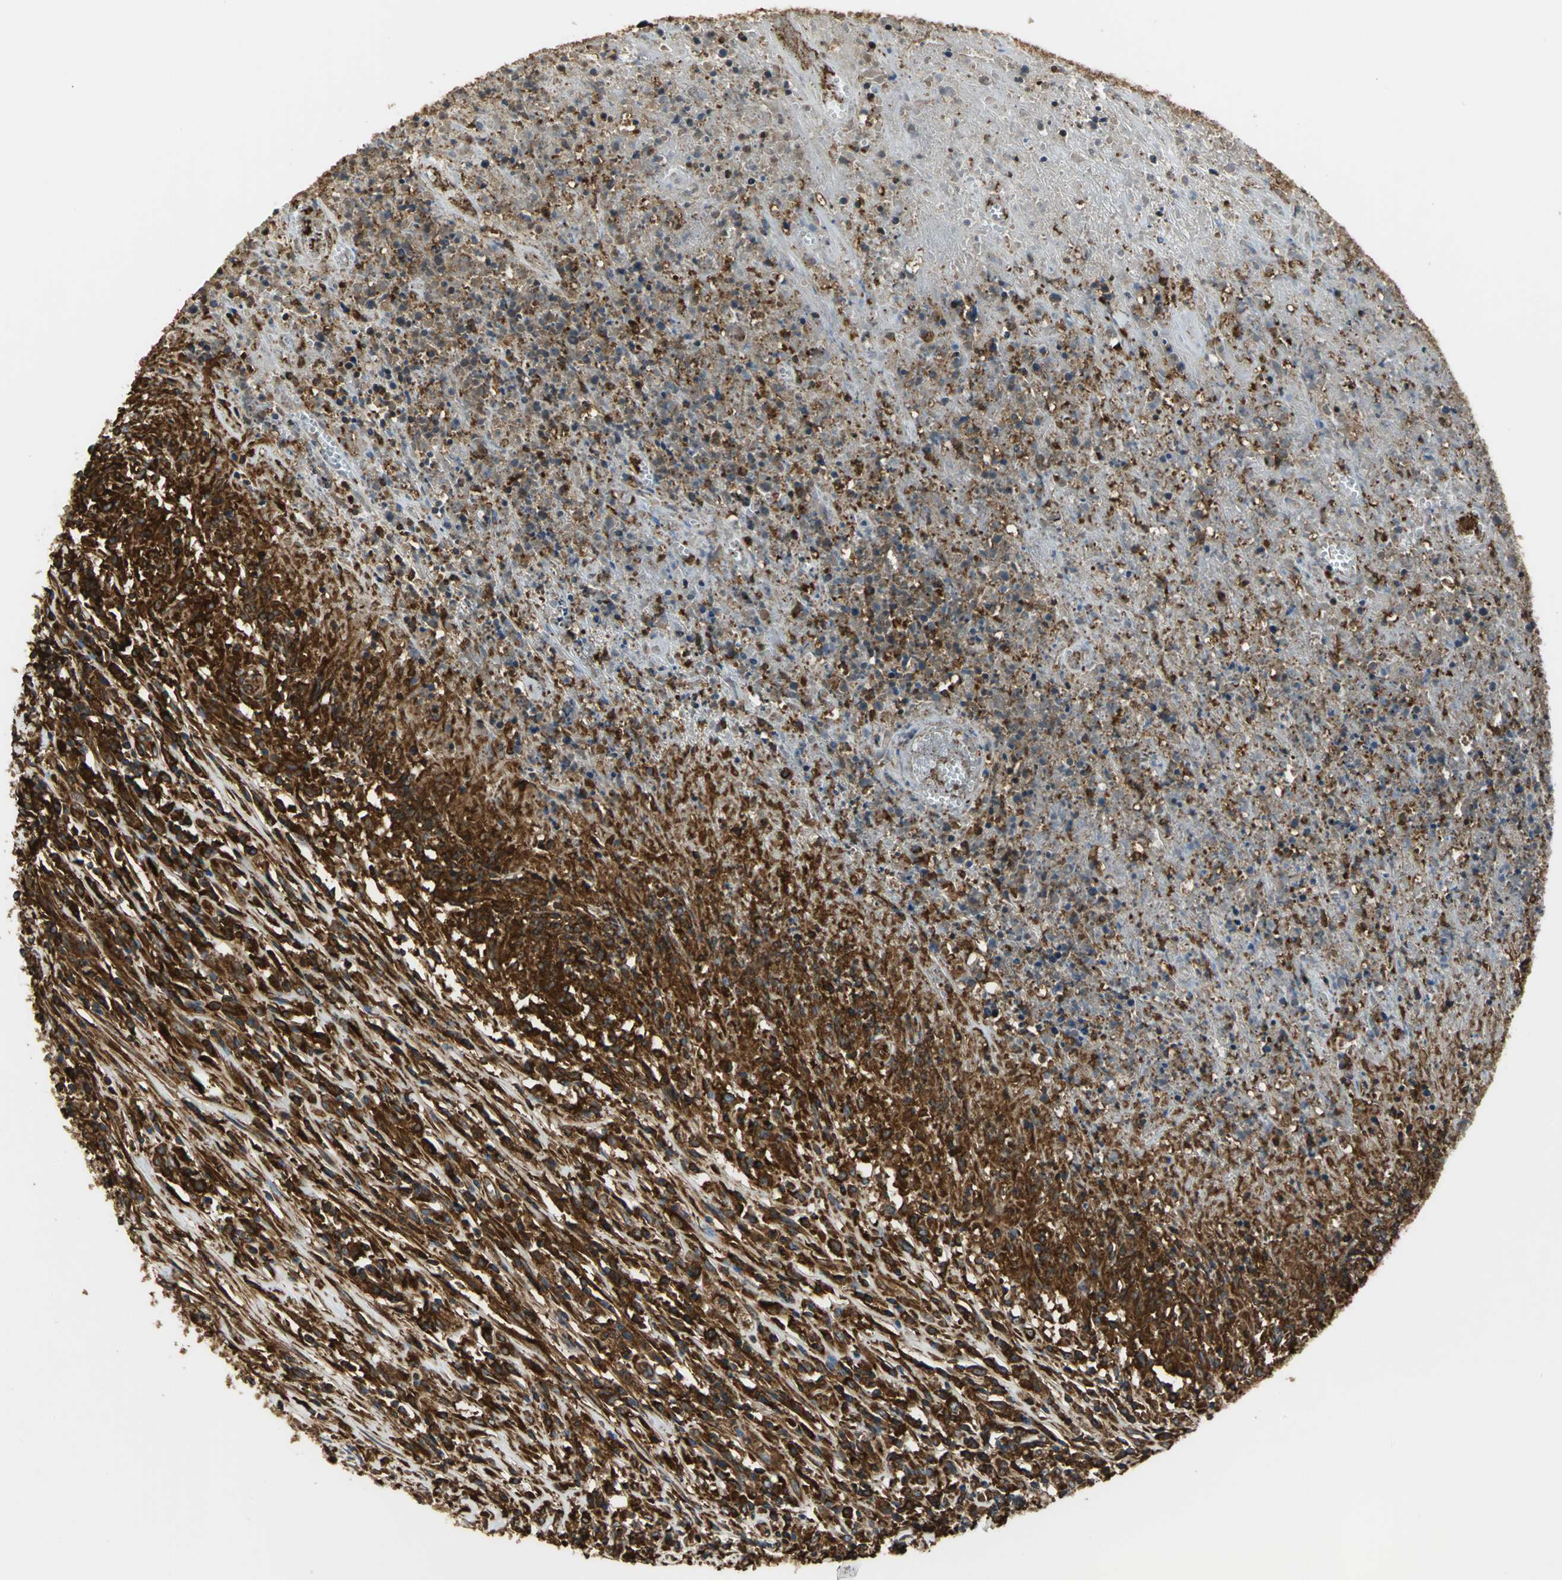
{"staining": {"intensity": "strong", "quantity": ">75%", "location": "cytoplasmic/membranous"}, "tissue": "lymphoma", "cell_type": "Tumor cells", "image_type": "cancer", "snomed": [{"axis": "morphology", "description": "Malignant lymphoma, non-Hodgkin's type, High grade"}, {"axis": "topography", "description": "Lymph node"}], "caption": "Lymphoma stained with a brown dye shows strong cytoplasmic/membranous positive positivity in about >75% of tumor cells.", "gene": "TLN1", "patient": {"sex": "female", "age": 84}}